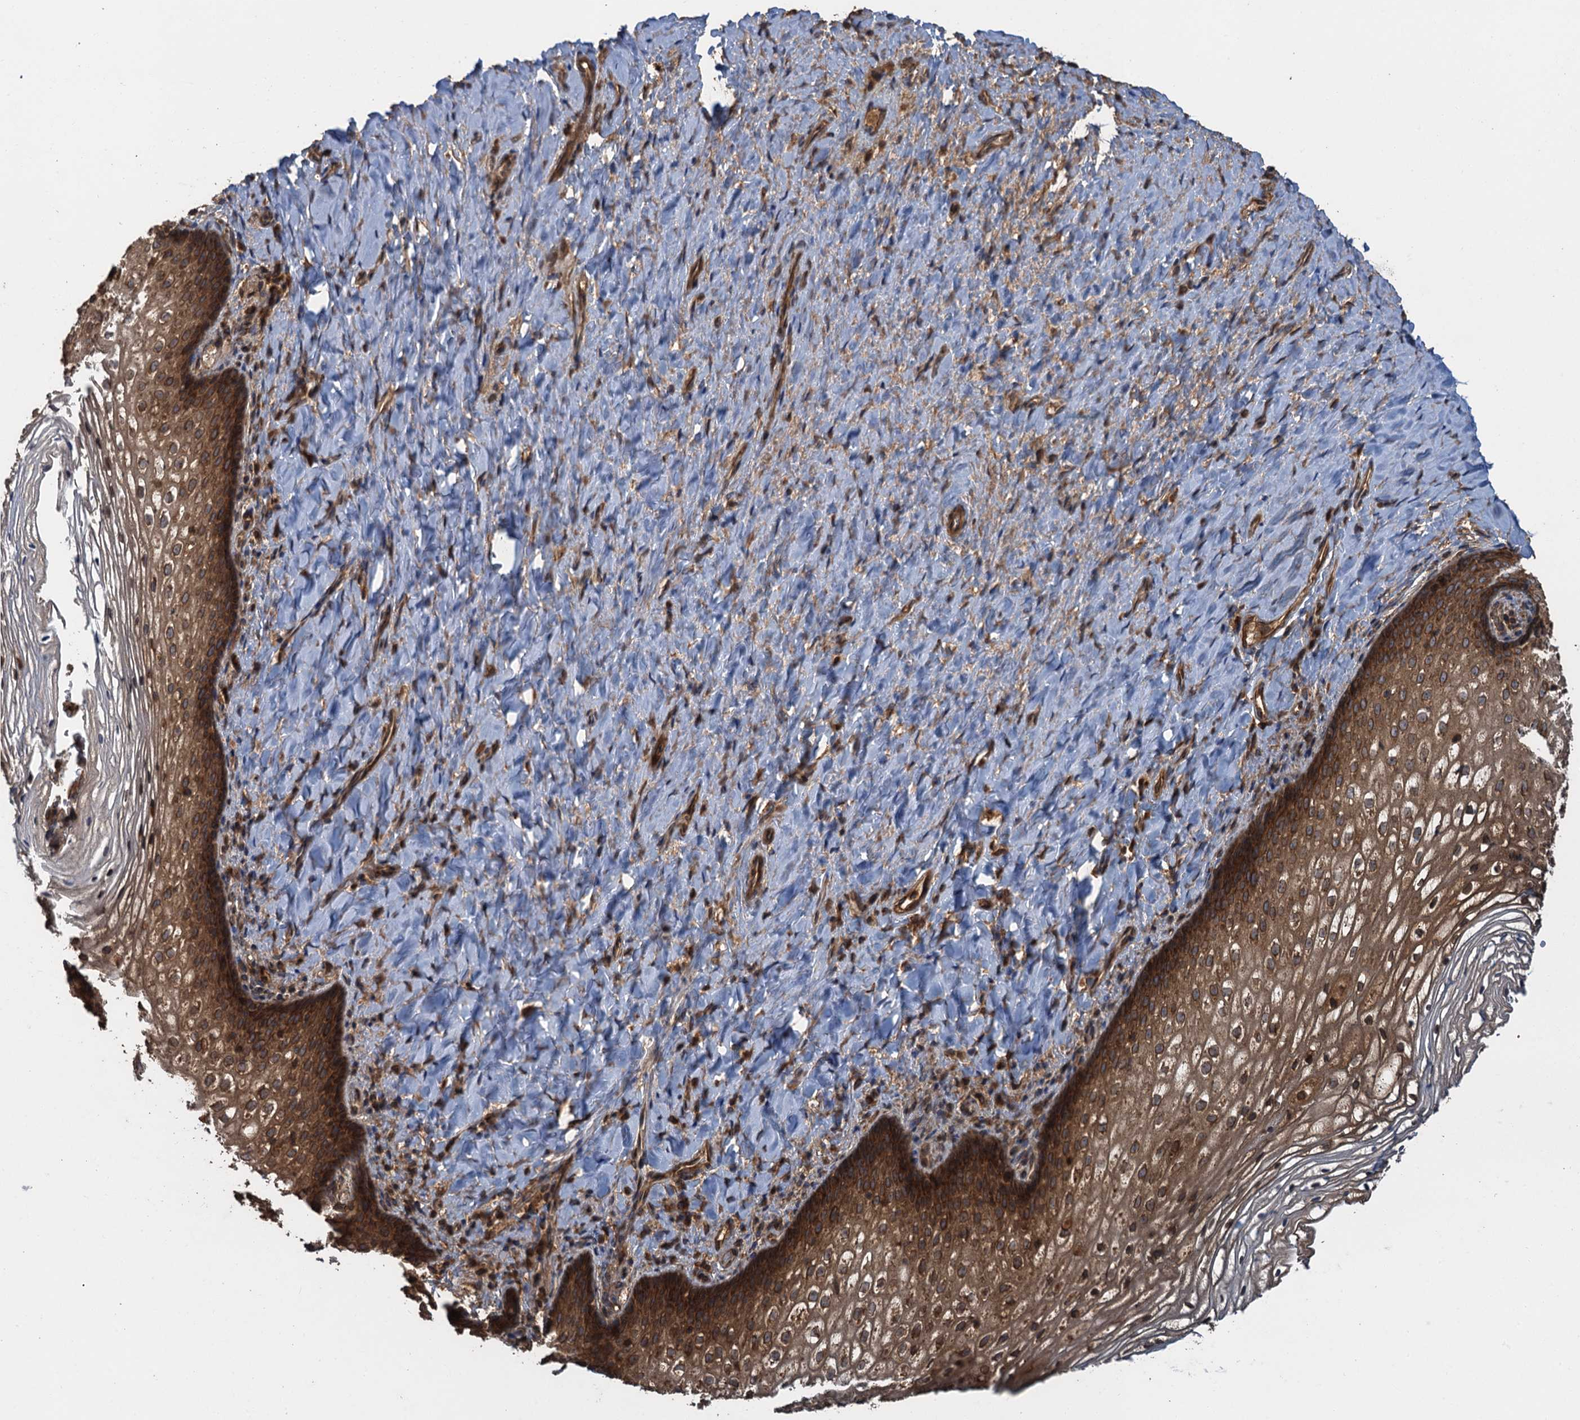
{"staining": {"intensity": "moderate", "quantity": ">75%", "location": "cytoplasmic/membranous"}, "tissue": "vagina", "cell_type": "Squamous epithelial cells", "image_type": "normal", "snomed": [{"axis": "morphology", "description": "Normal tissue, NOS"}, {"axis": "topography", "description": "Vagina"}], "caption": "High-magnification brightfield microscopy of unremarkable vagina stained with DAB (3,3'-diaminobenzidine) (brown) and counterstained with hematoxylin (blue). squamous epithelial cells exhibit moderate cytoplasmic/membranous positivity is present in approximately>75% of cells.", "gene": "GLE1", "patient": {"sex": "female", "age": 60}}